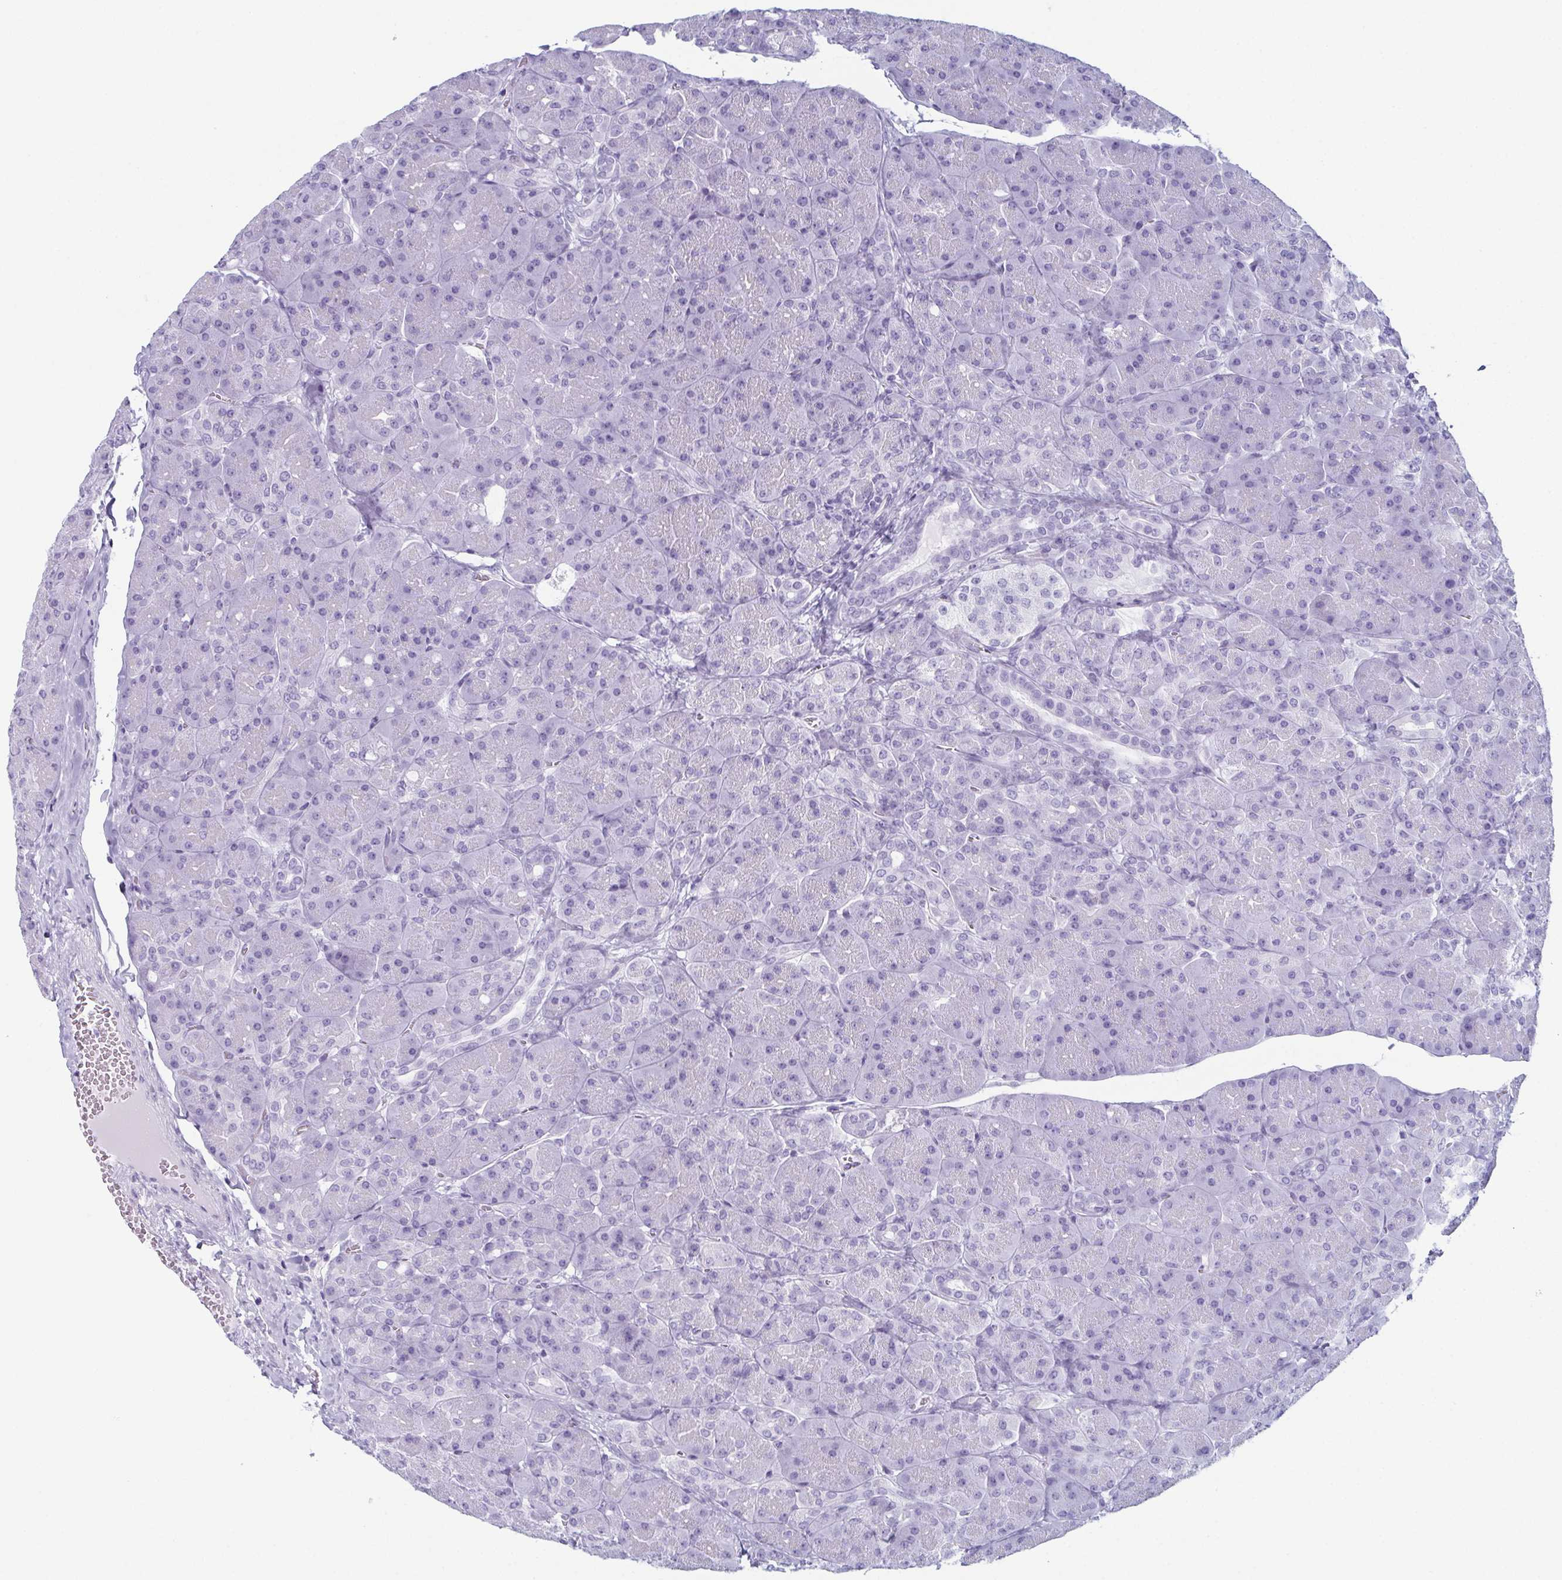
{"staining": {"intensity": "negative", "quantity": "none", "location": "none"}, "tissue": "pancreas", "cell_type": "Exocrine glandular cells", "image_type": "normal", "snomed": [{"axis": "morphology", "description": "Normal tissue, NOS"}, {"axis": "topography", "description": "Pancreas"}], "caption": "Normal pancreas was stained to show a protein in brown. There is no significant expression in exocrine glandular cells. (Immunohistochemistry (ihc), brightfield microscopy, high magnification).", "gene": "ENKUR", "patient": {"sex": "male", "age": 55}}